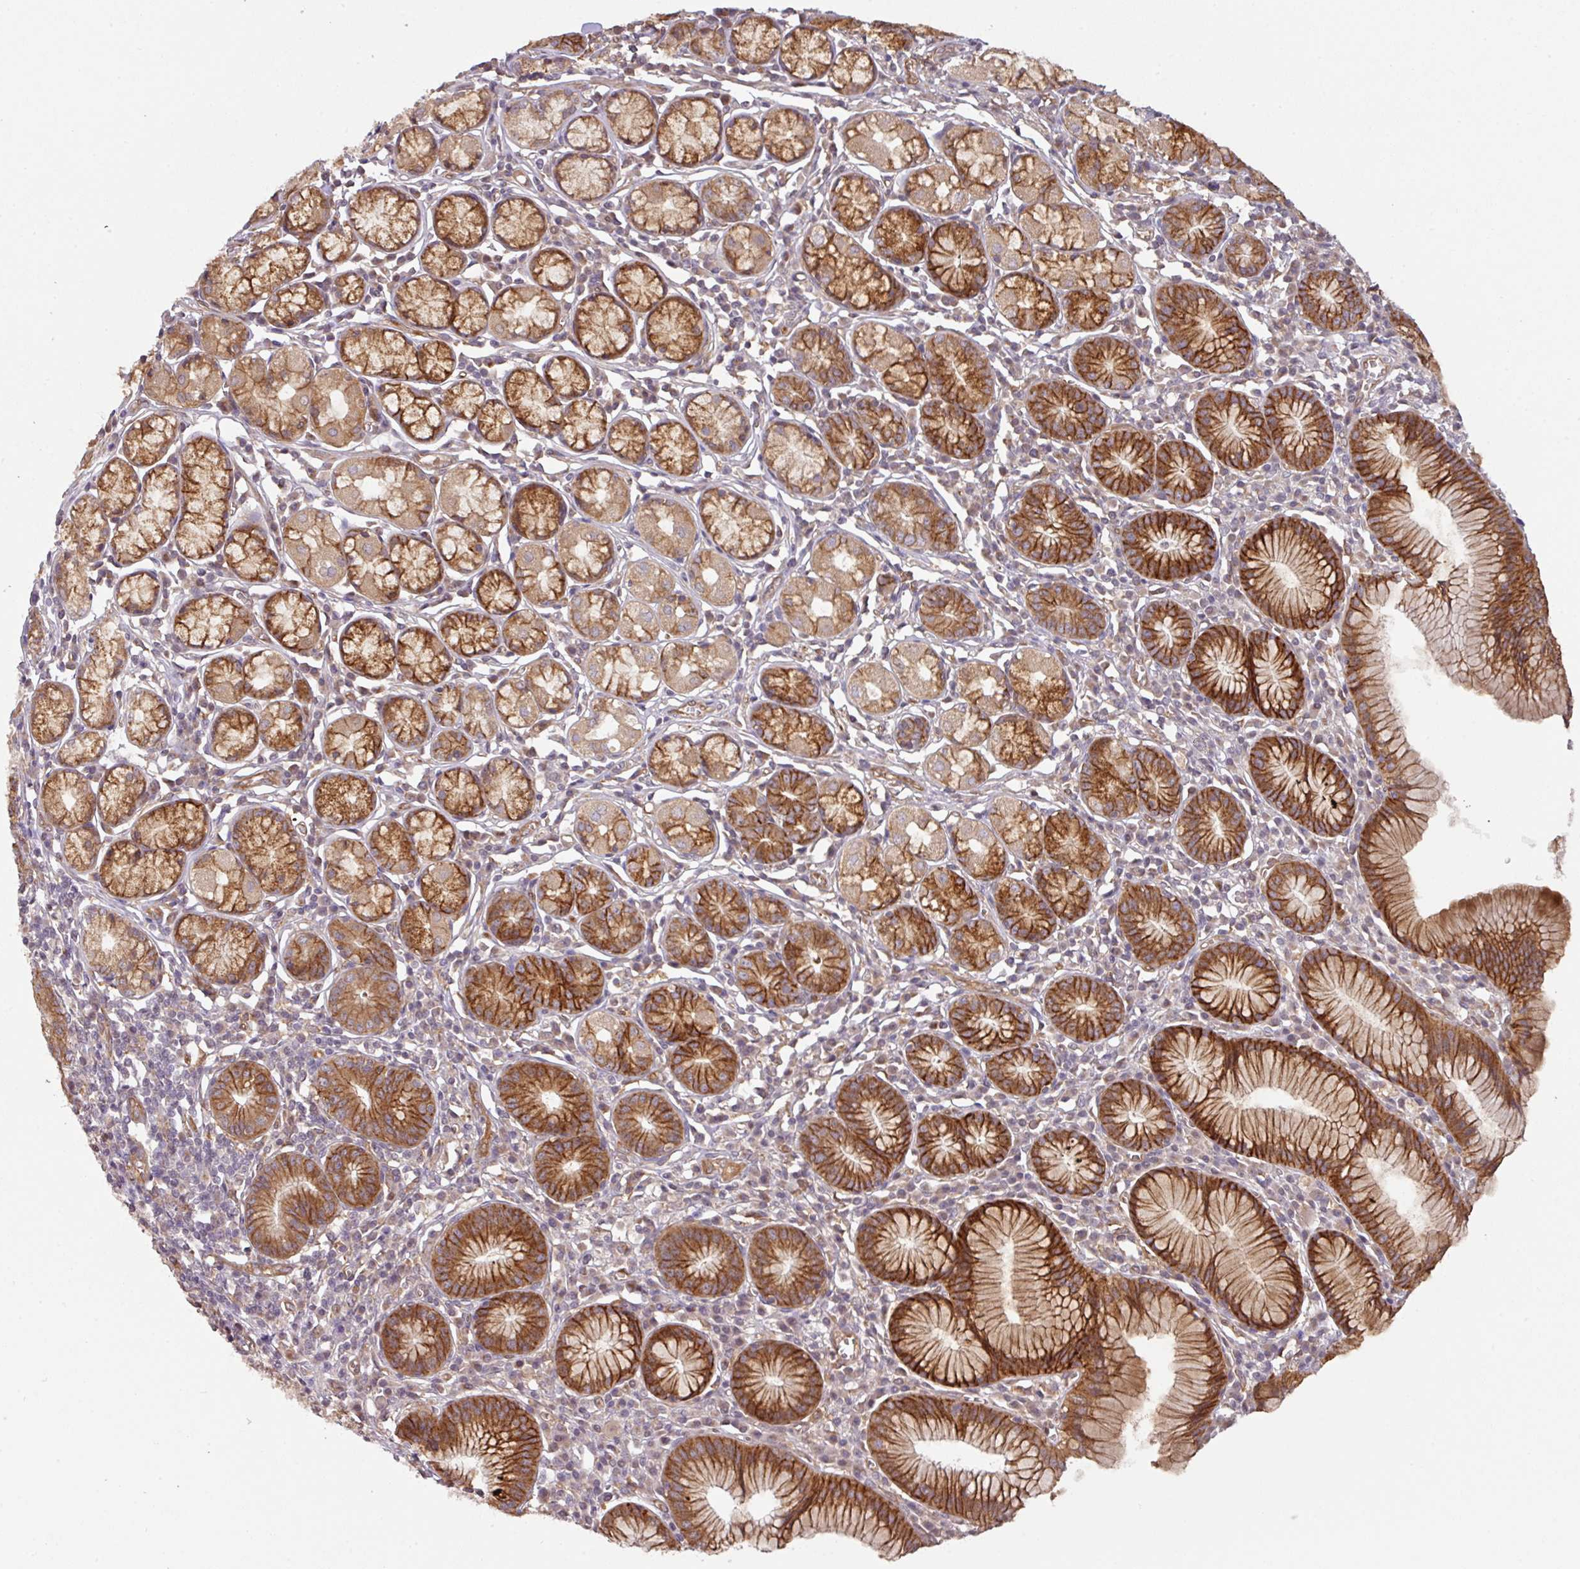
{"staining": {"intensity": "strong", "quantity": ">75%", "location": "cytoplasmic/membranous"}, "tissue": "stomach", "cell_type": "Glandular cells", "image_type": "normal", "snomed": [{"axis": "morphology", "description": "Normal tissue, NOS"}, {"axis": "topography", "description": "Stomach"}], "caption": "Strong cytoplasmic/membranous protein expression is appreciated in approximately >75% of glandular cells in stomach. (DAB IHC, brown staining for protein, blue staining for nuclei).", "gene": "CYFIP2", "patient": {"sex": "male", "age": 55}}